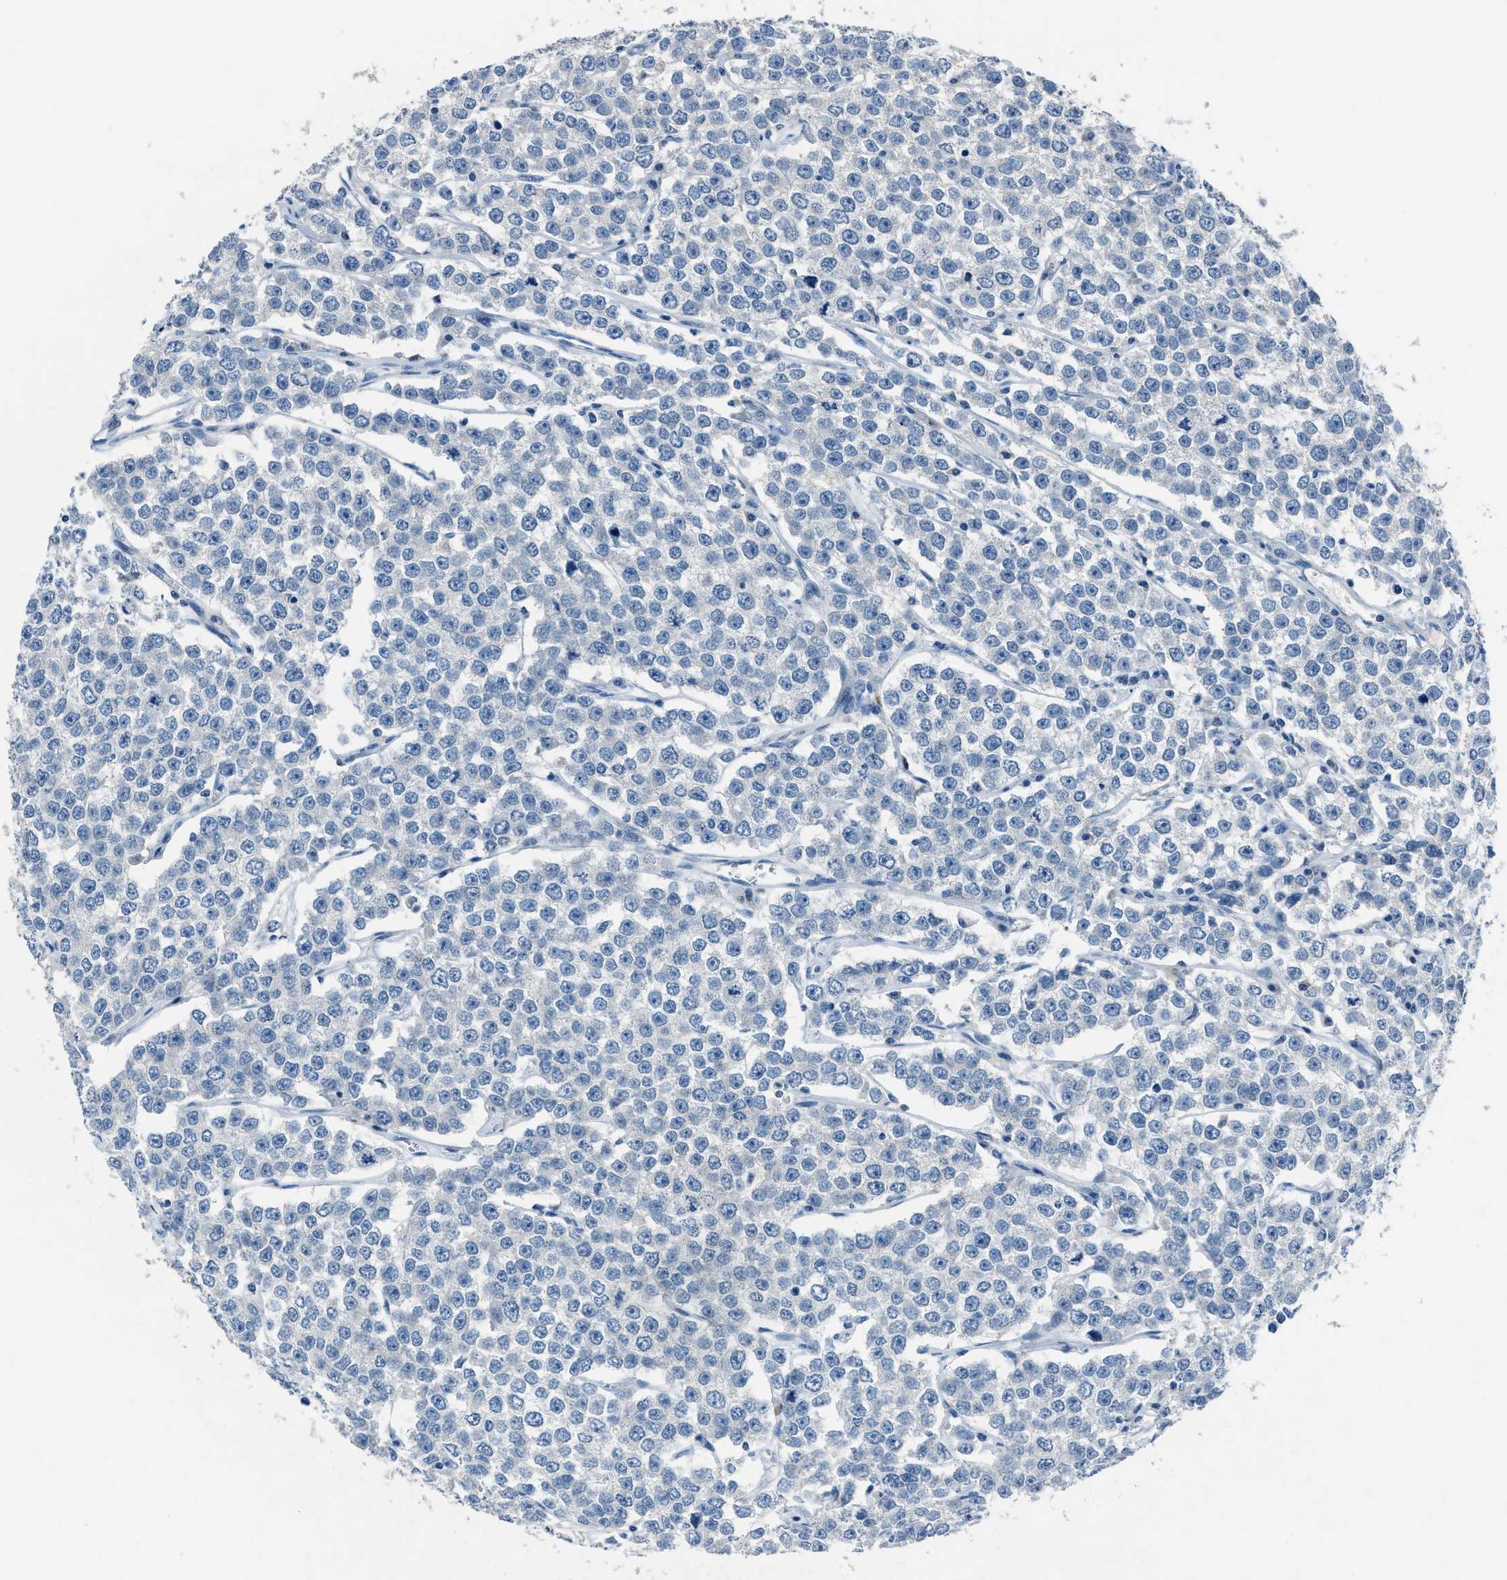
{"staining": {"intensity": "negative", "quantity": "none", "location": "none"}, "tissue": "testis cancer", "cell_type": "Tumor cells", "image_type": "cancer", "snomed": [{"axis": "morphology", "description": "Seminoma, NOS"}, {"axis": "morphology", "description": "Carcinoma, Embryonal, NOS"}, {"axis": "topography", "description": "Testis"}], "caption": "High power microscopy micrograph of an immunohistochemistry (IHC) histopathology image of testis embryonal carcinoma, revealing no significant staining in tumor cells.", "gene": "ADAM2", "patient": {"sex": "male", "age": 52}}